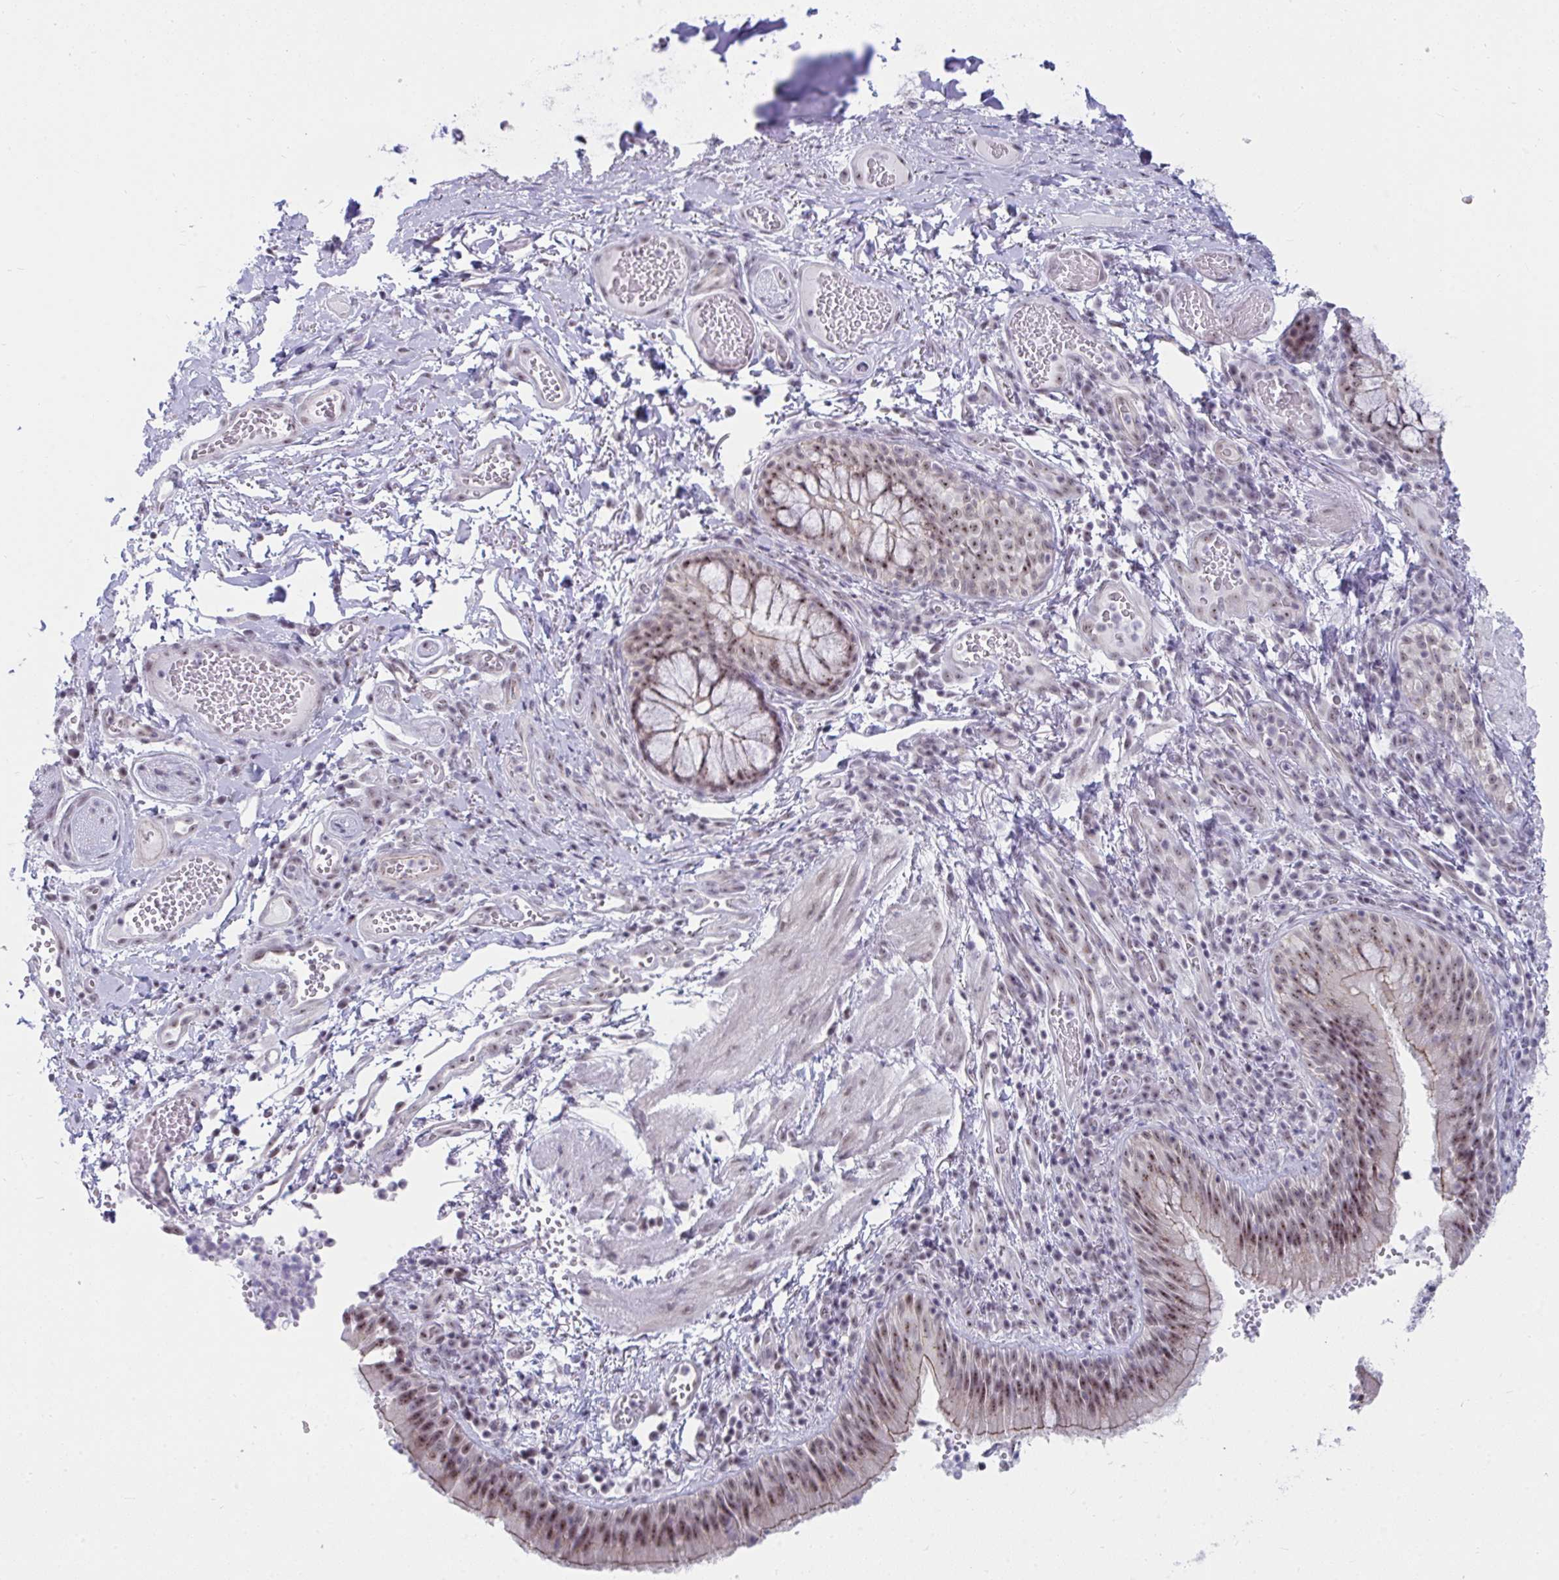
{"staining": {"intensity": "moderate", "quantity": ">75%", "location": "cytoplasmic/membranous,nuclear"}, "tissue": "bronchus", "cell_type": "Respiratory epithelial cells", "image_type": "normal", "snomed": [{"axis": "morphology", "description": "Normal tissue, NOS"}, {"axis": "topography", "description": "Lymph node"}, {"axis": "topography", "description": "Bronchus"}], "caption": "IHC photomicrograph of unremarkable human bronchus stained for a protein (brown), which shows medium levels of moderate cytoplasmic/membranous,nuclear staining in about >75% of respiratory epithelial cells.", "gene": "PRR14", "patient": {"sex": "male", "age": 56}}